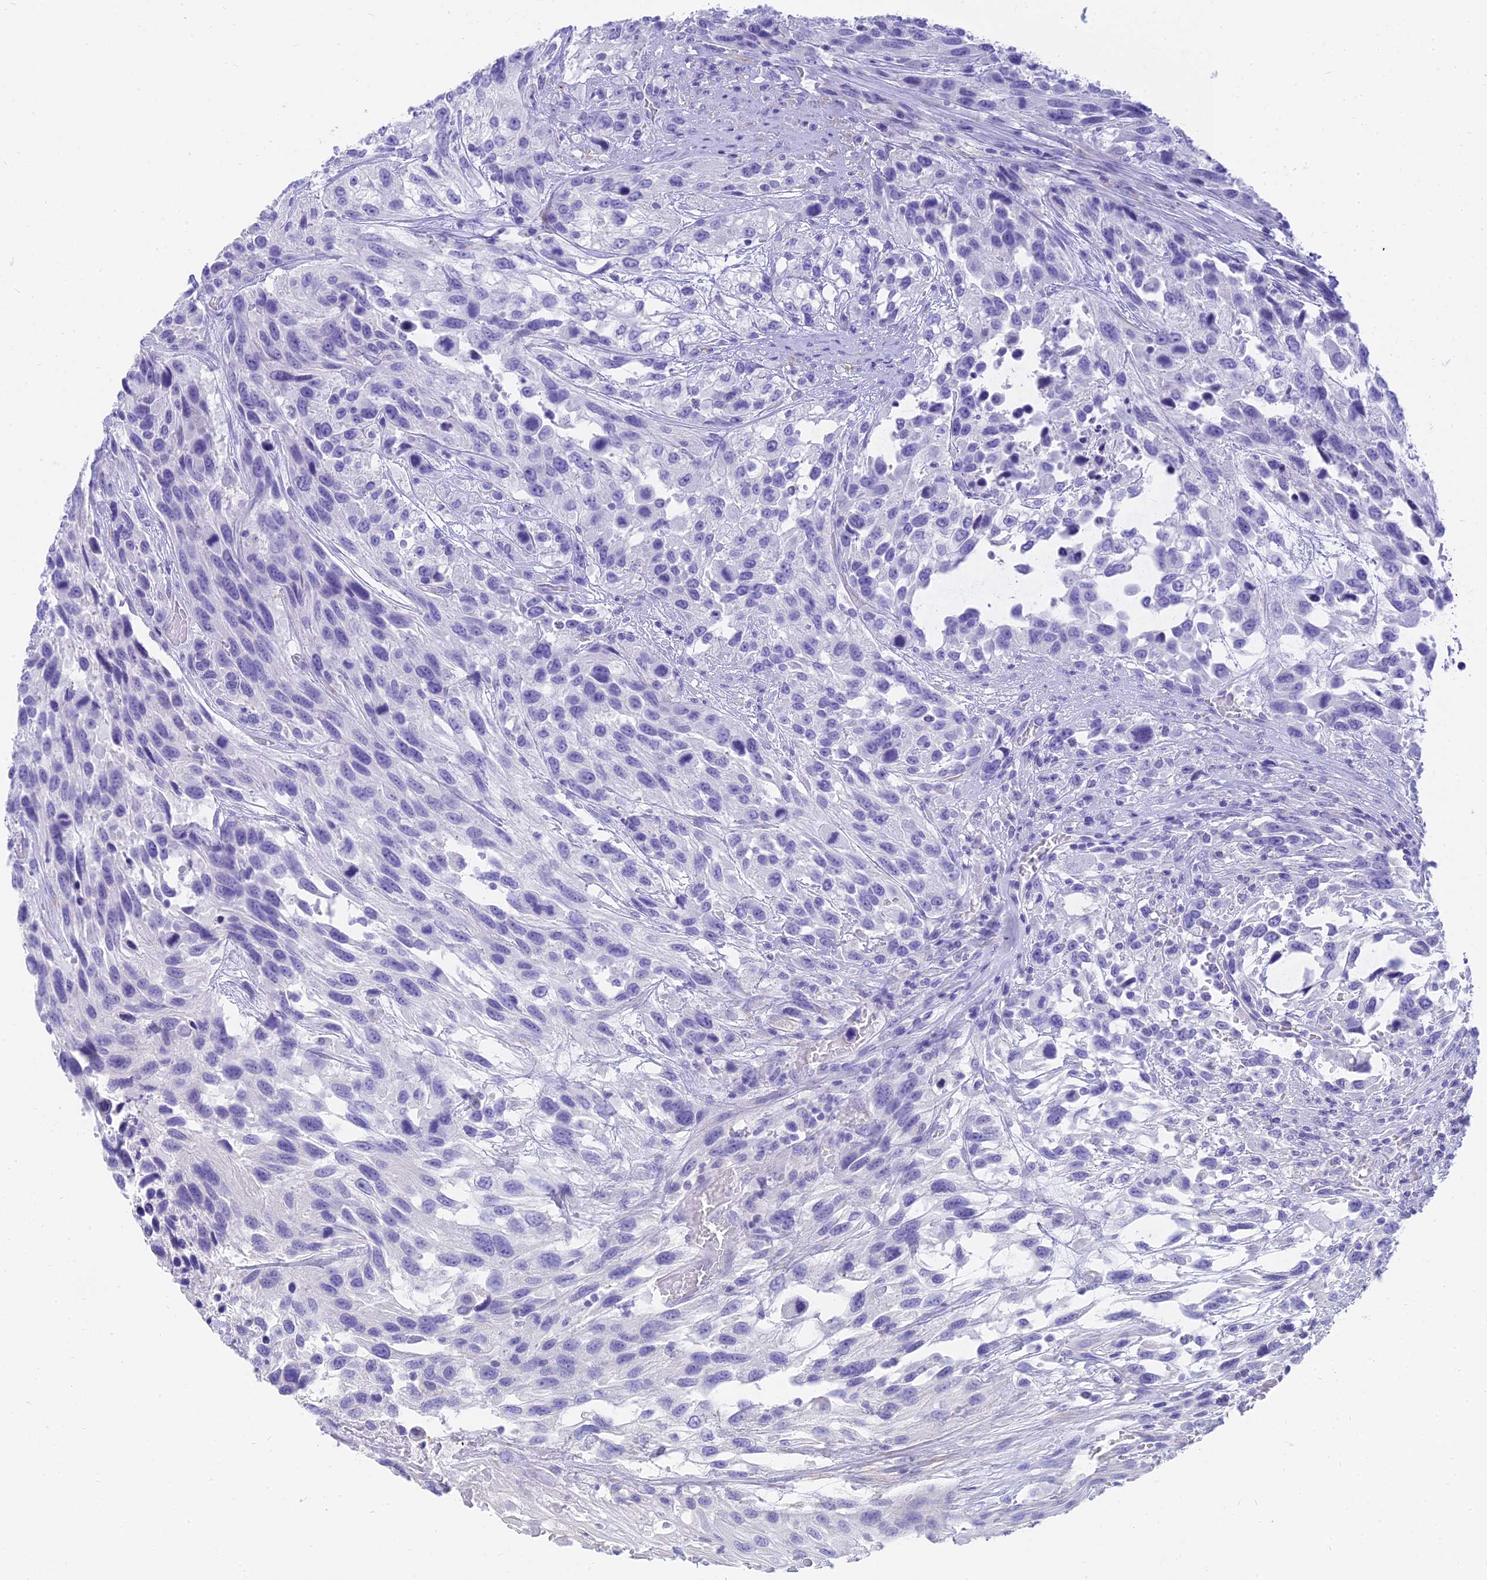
{"staining": {"intensity": "negative", "quantity": "none", "location": "none"}, "tissue": "urothelial cancer", "cell_type": "Tumor cells", "image_type": "cancer", "snomed": [{"axis": "morphology", "description": "Urothelial carcinoma, High grade"}, {"axis": "topography", "description": "Urinary bladder"}], "caption": "Micrograph shows no protein expression in tumor cells of high-grade urothelial carcinoma tissue. Brightfield microscopy of immunohistochemistry (IHC) stained with DAB (3,3'-diaminobenzidine) (brown) and hematoxylin (blue), captured at high magnification.", "gene": "SLC36A2", "patient": {"sex": "female", "age": 70}}